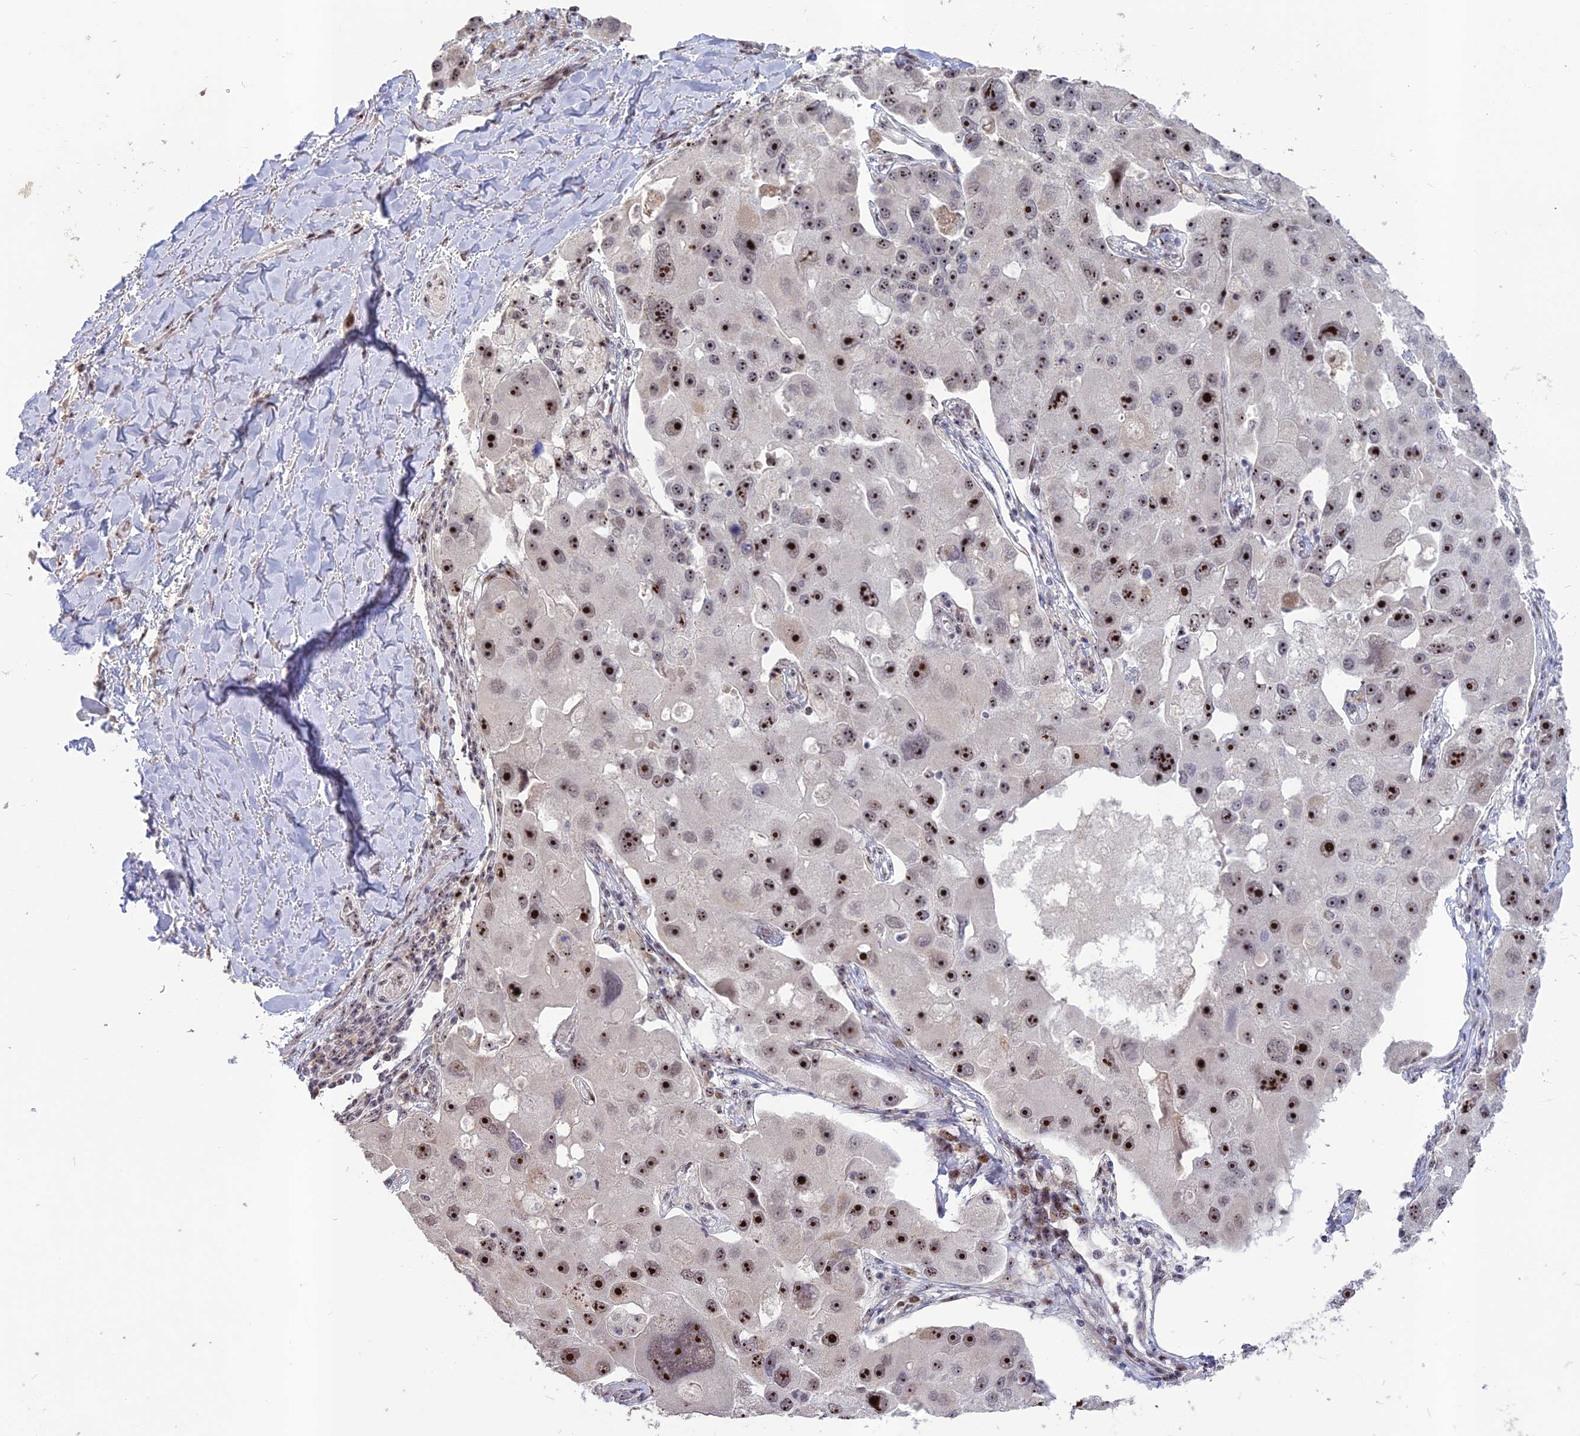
{"staining": {"intensity": "strong", "quantity": ">75%", "location": "nuclear"}, "tissue": "lung cancer", "cell_type": "Tumor cells", "image_type": "cancer", "snomed": [{"axis": "morphology", "description": "Adenocarcinoma, NOS"}, {"axis": "topography", "description": "Lung"}], "caption": "Protein expression analysis of human lung cancer (adenocarcinoma) reveals strong nuclear expression in about >75% of tumor cells.", "gene": "FAM131A", "patient": {"sex": "female", "age": 54}}